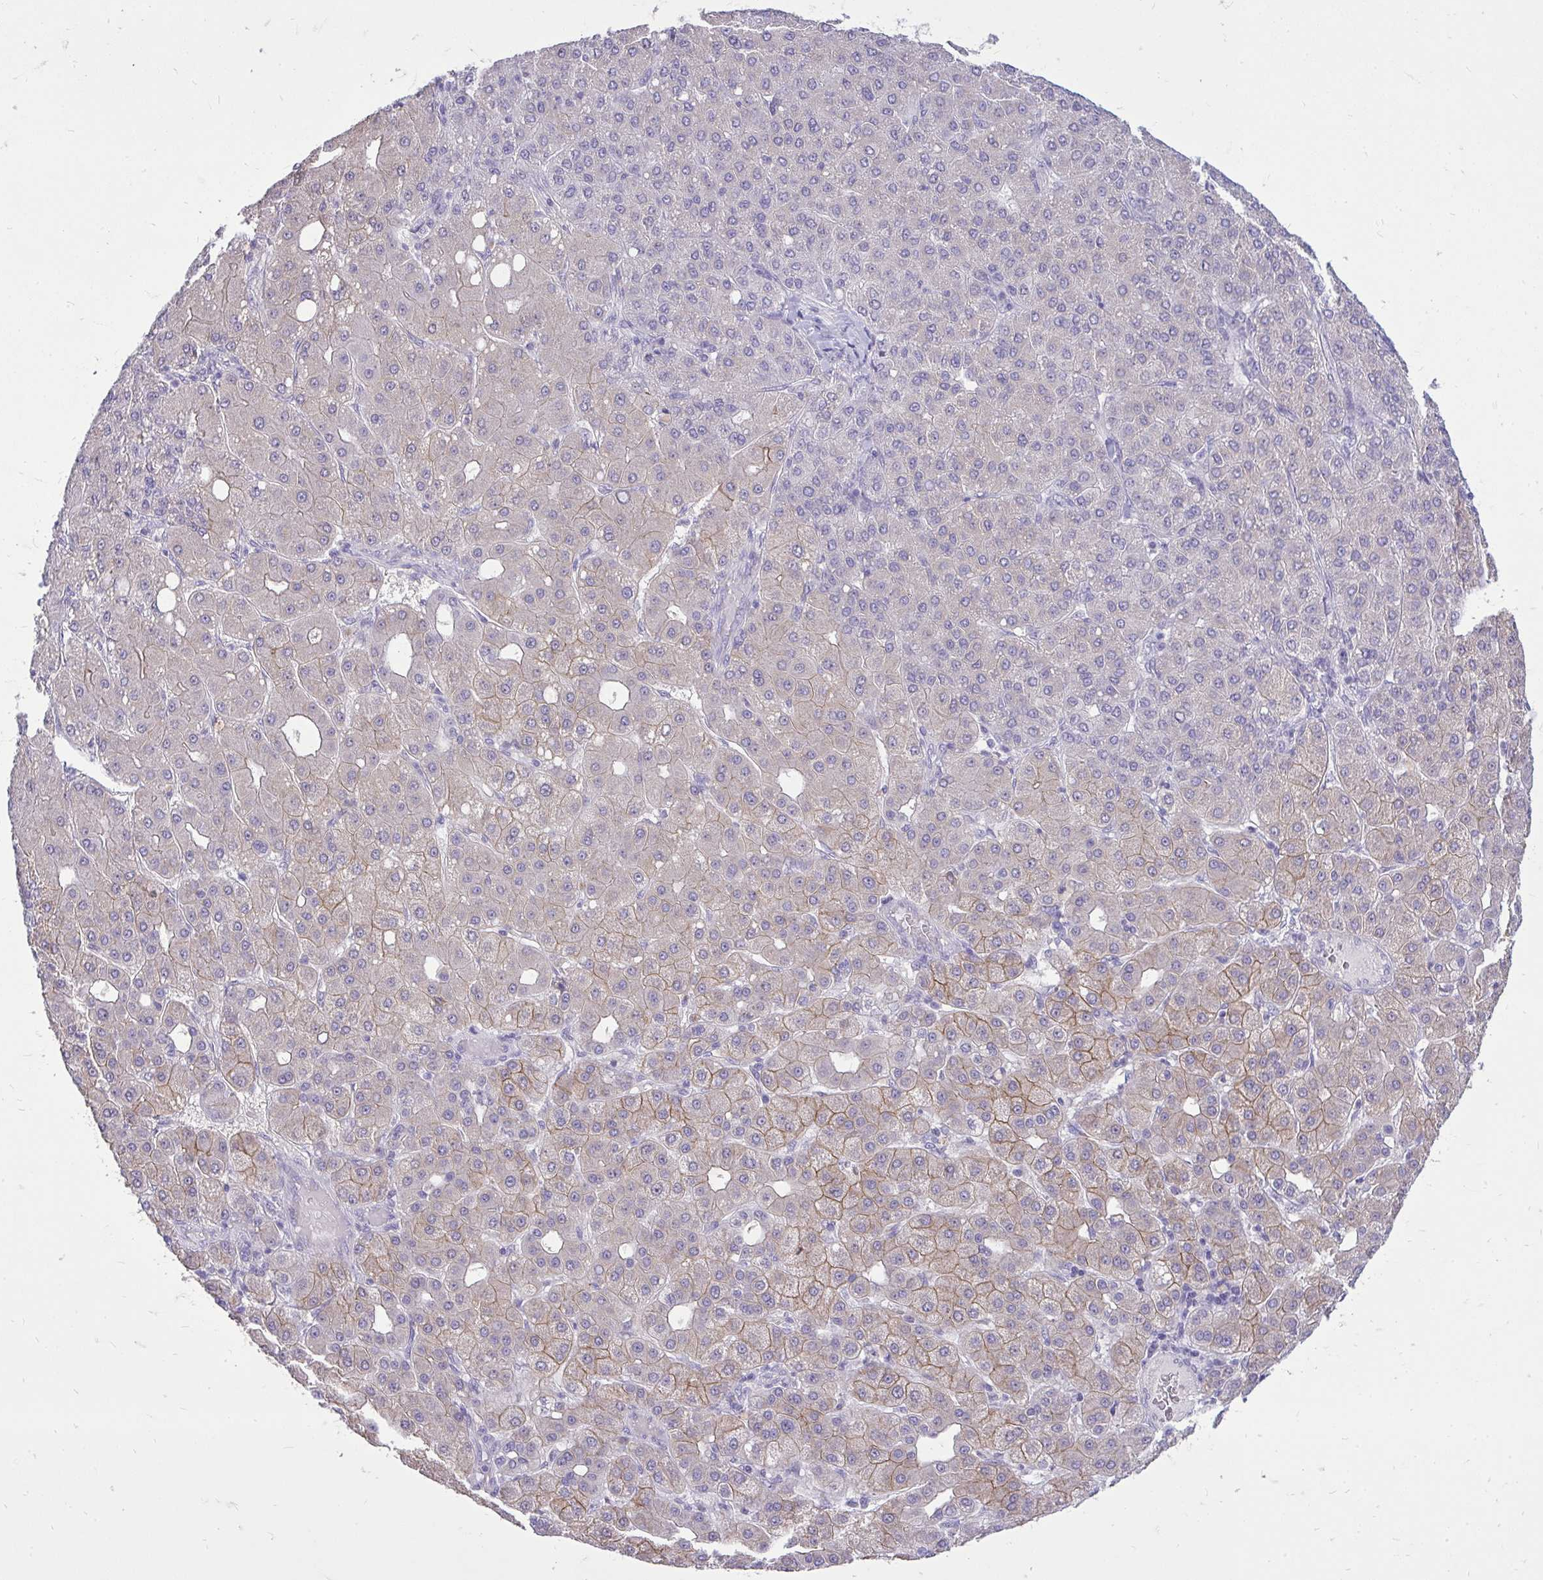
{"staining": {"intensity": "moderate", "quantity": "<25%", "location": "cytoplasmic/membranous"}, "tissue": "liver cancer", "cell_type": "Tumor cells", "image_type": "cancer", "snomed": [{"axis": "morphology", "description": "Carcinoma, Hepatocellular, NOS"}, {"axis": "topography", "description": "Liver"}], "caption": "The photomicrograph displays a brown stain indicating the presence of a protein in the cytoplasmic/membranous of tumor cells in liver cancer (hepatocellular carcinoma). (Stains: DAB (3,3'-diaminobenzidine) in brown, nuclei in blue, Microscopy: brightfield microscopy at high magnification).", "gene": "SPTBN2", "patient": {"sex": "male", "age": 65}}